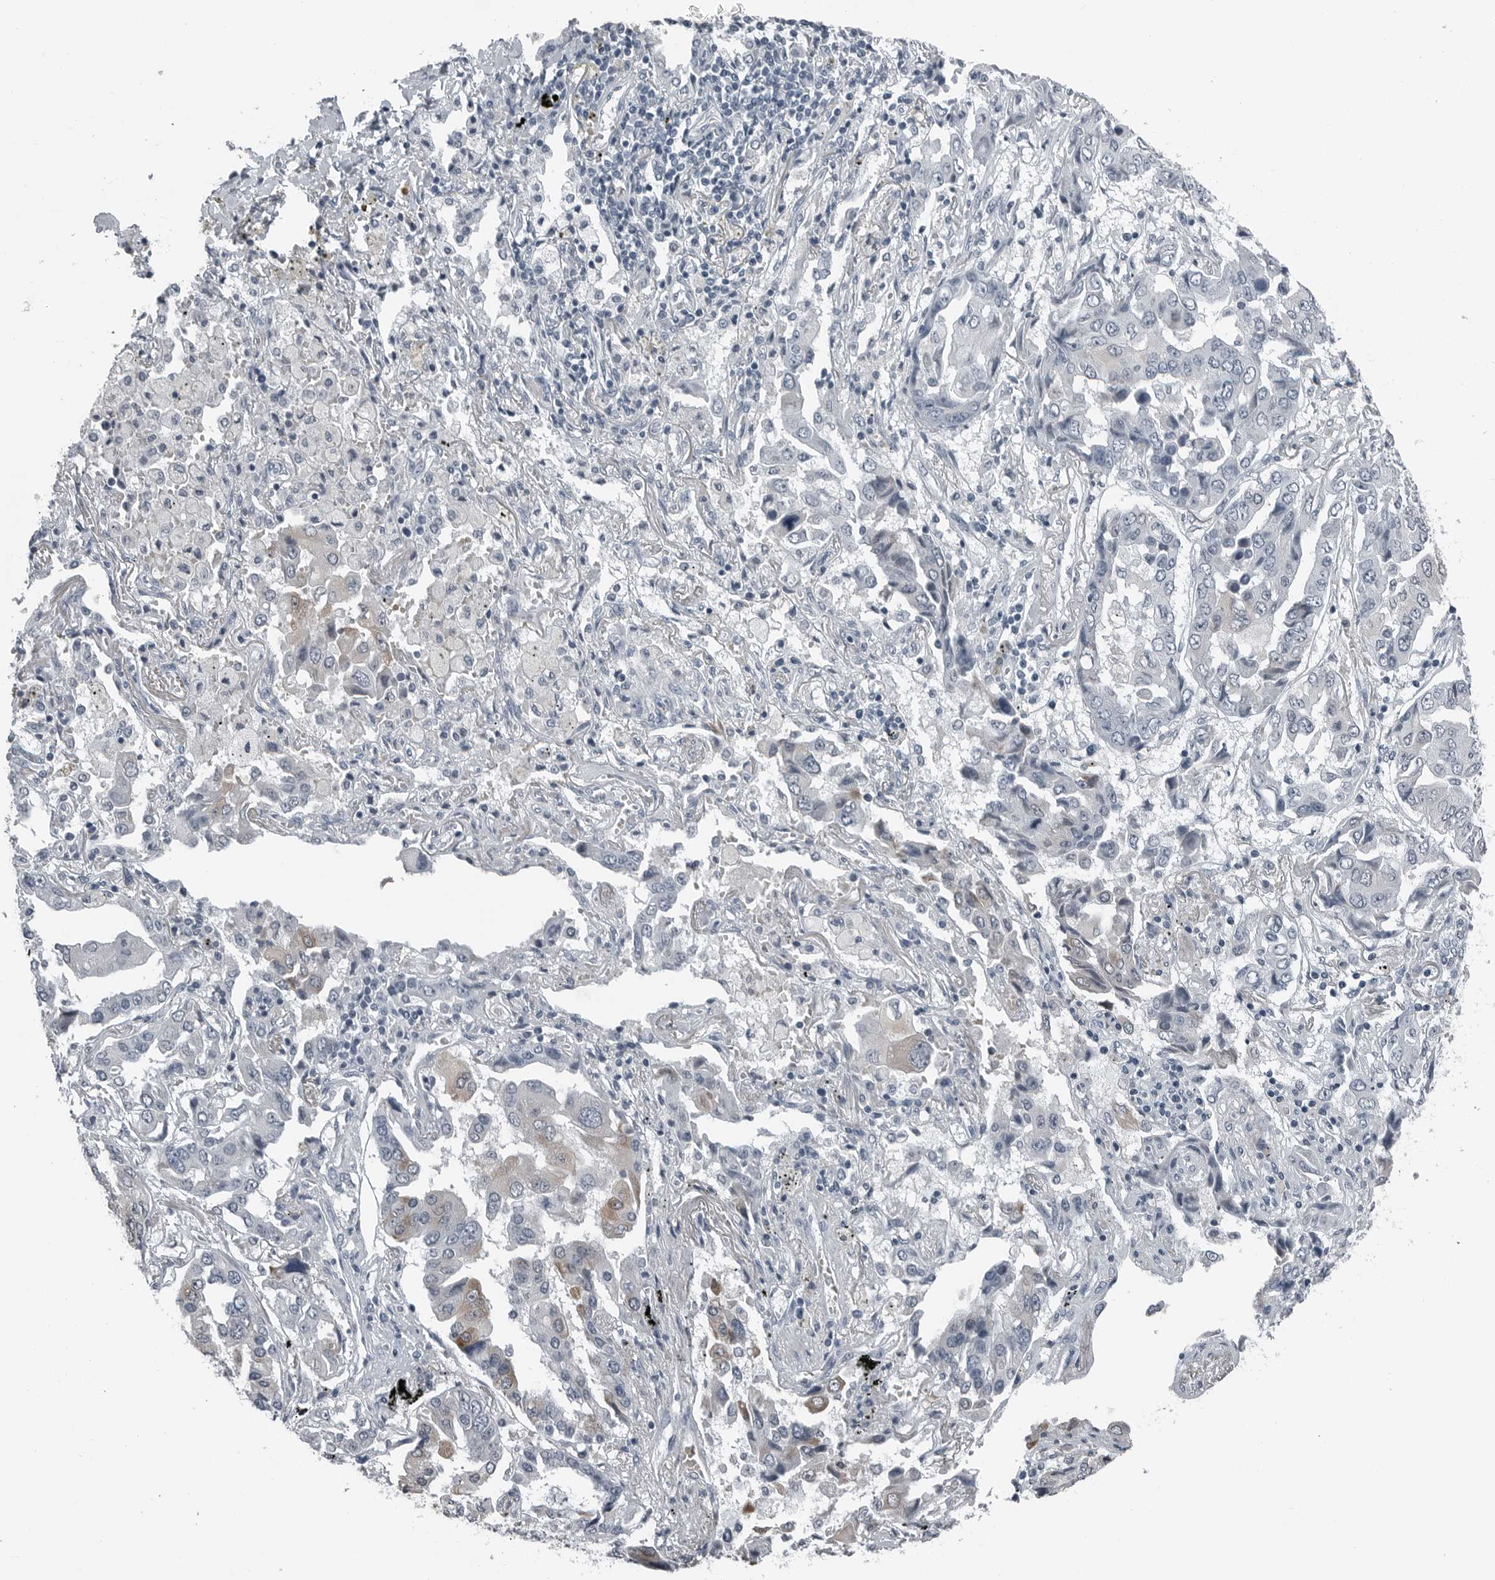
{"staining": {"intensity": "weak", "quantity": "<25%", "location": "cytoplasmic/membranous"}, "tissue": "lung cancer", "cell_type": "Tumor cells", "image_type": "cancer", "snomed": [{"axis": "morphology", "description": "Adenocarcinoma, NOS"}, {"axis": "topography", "description": "Lung"}], "caption": "The immunohistochemistry micrograph has no significant positivity in tumor cells of adenocarcinoma (lung) tissue. (DAB immunohistochemistry, high magnification).", "gene": "SPINK1", "patient": {"sex": "female", "age": 65}}